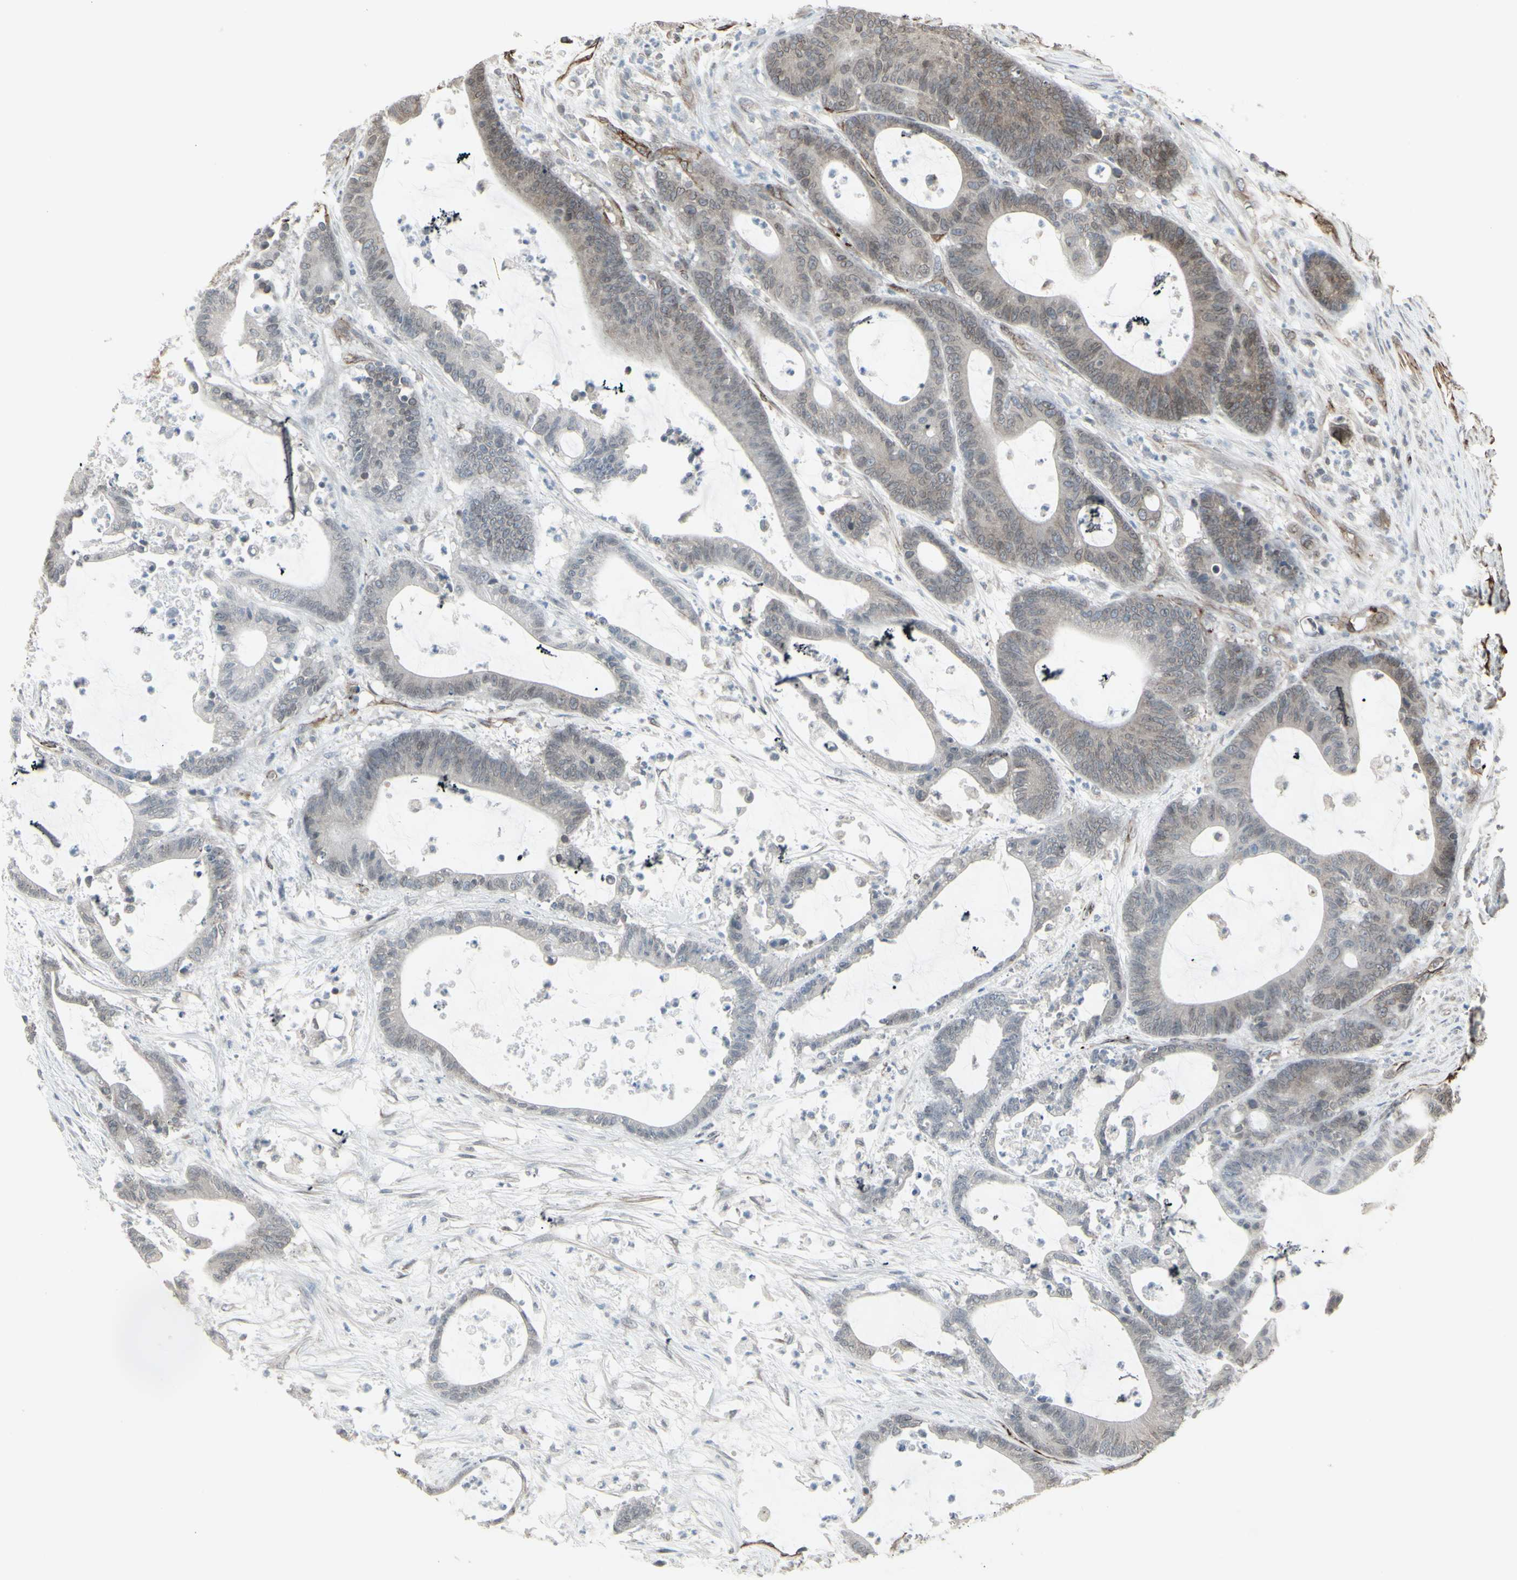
{"staining": {"intensity": "weak", "quantity": "25%-75%", "location": "cytoplasmic/membranous,nuclear"}, "tissue": "colorectal cancer", "cell_type": "Tumor cells", "image_type": "cancer", "snomed": [{"axis": "morphology", "description": "Adenocarcinoma, NOS"}, {"axis": "topography", "description": "Colon"}], "caption": "Brown immunohistochemical staining in human colorectal adenocarcinoma reveals weak cytoplasmic/membranous and nuclear staining in about 25%-75% of tumor cells. The staining was performed using DAB to visualize the protein expression in brown, while the nuclei were stained in blue with hematoxylin (Magnification: 20x).", "gene": "DTX3L", "patient": {"sex": "female", "age": 84}}